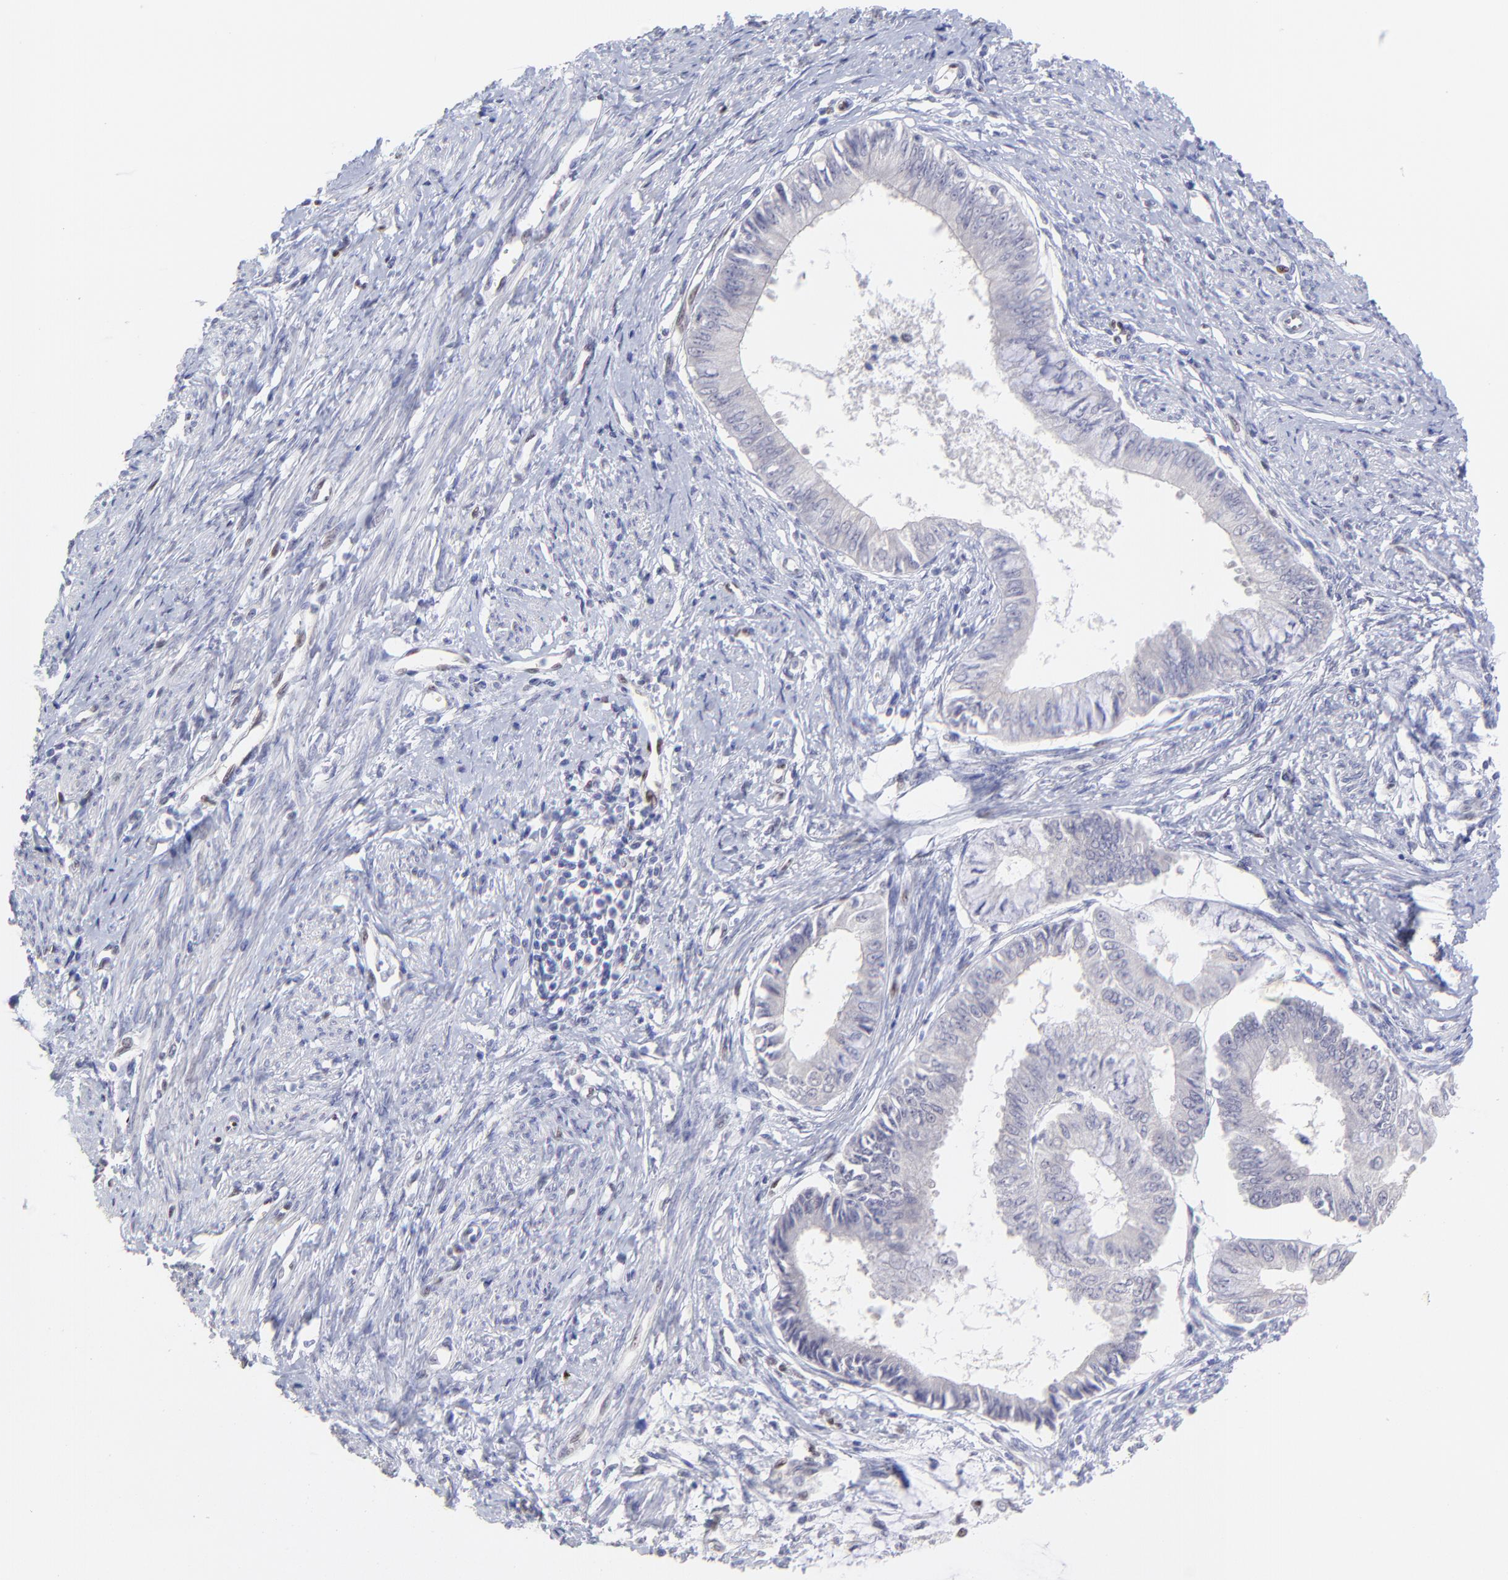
{"staining": {"intensity": "negative", "quantity": "none", "location": "none"}, "tissue": "endometrial cancer", "cell_type": "Tumor cells", "image_type": "cancer", "snomed": [{"axis": "morphology", "description": "Adenocarcinoma, NOS"}, {"axis": "topography", "description": "Endometrium"}], "caption": "High power microscopy micrograph of an immunohistochemistry image of endometrial cancer (adenocarcinoma), revealing no significant expression in tumor cells.", "gene": "KLF4", "patient": {"sex": "female", "age": 76}}